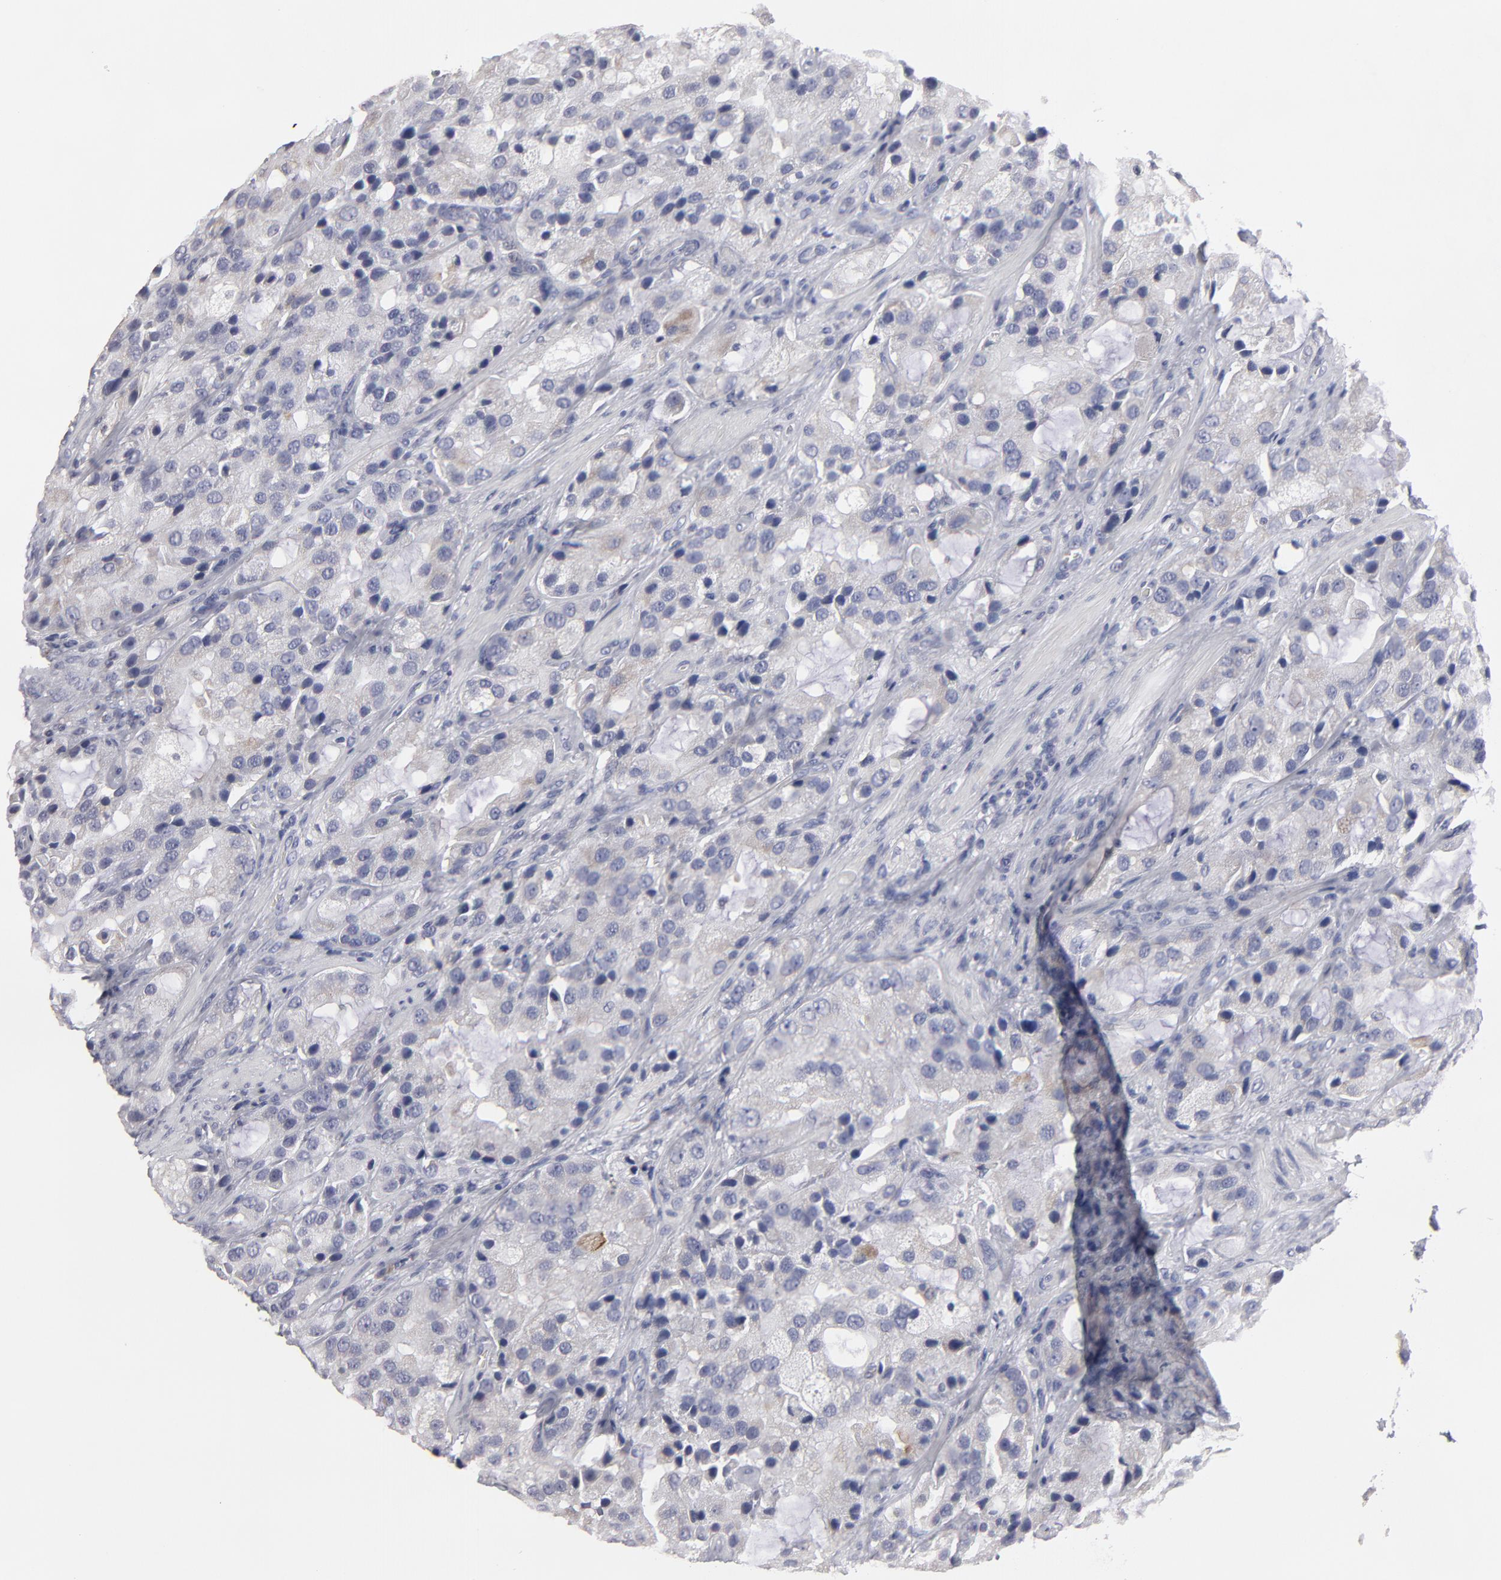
{"staining": {"intensity": "weak", "quantity": ">75%", "location": "cytoplasmic/membranous"}, "tissue": "prostate cancer", "cell_type": "Tumor cells", "image_type": "cancer", "snomed": [{"axis": "morphology", "description": "Adenocarcinoma, High grade"}, {"axis": "topography", "description": "Prostate"}], "caption": "Approximately >75% of tumor cells in adenocarcinoma (high-grade) (prostate) demonstrate weak cytoplasmic/membranous protein expression as visualized by brown immunohistochemical staining.", "gene": "CCDC80", "patient": {"sex": "male", "age": 70}}